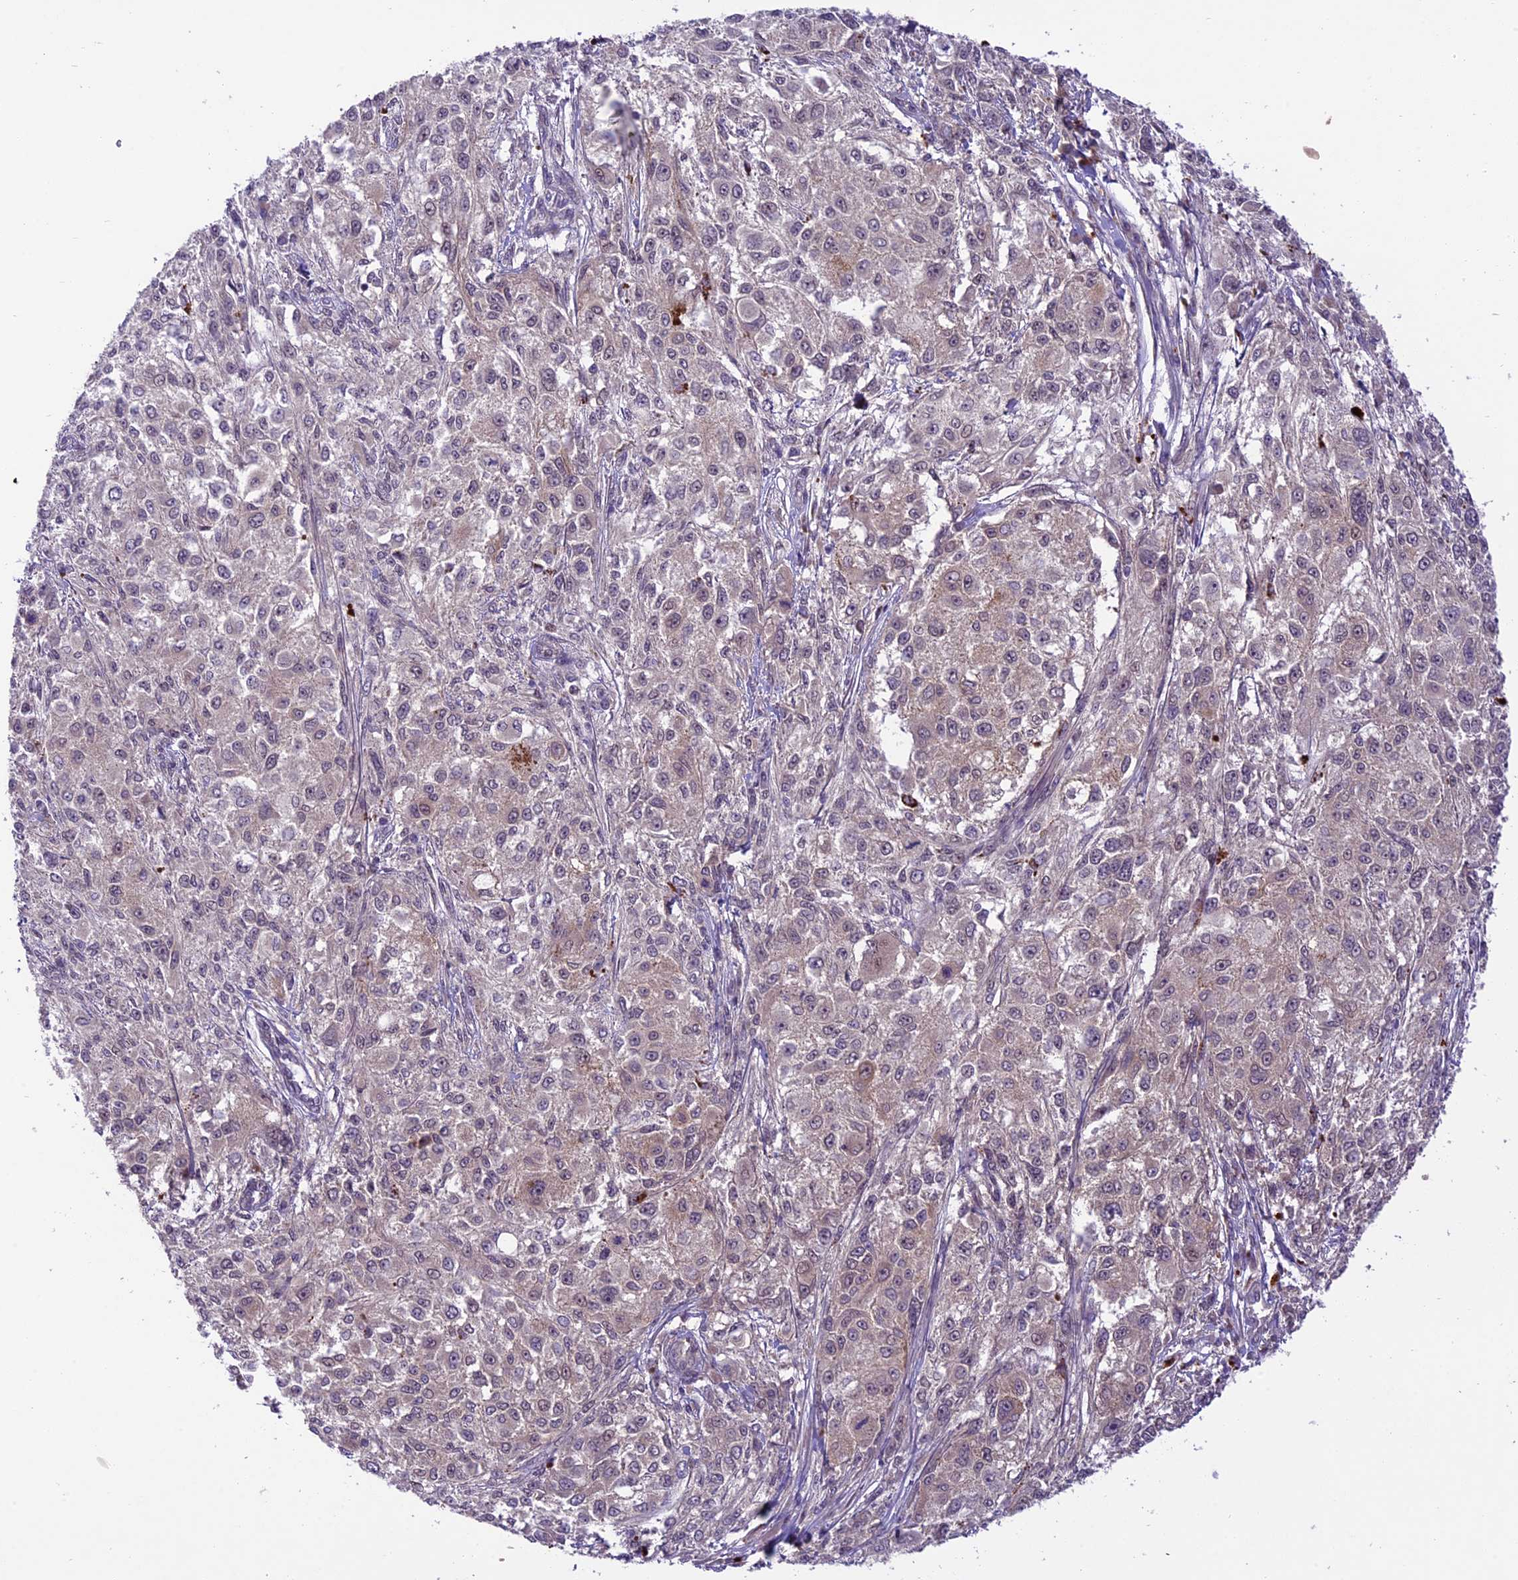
{"staining": {"intensity": "weak", "quantity": "<25%", "location": "cytoplasmic/membranous"}, "tissue": "melanoma", "cell_type": "Tumor cells", "image_type": "cancer", "snomed": [{"axis": "morphology", "description": "Necrosis, NOS"}, {"axis": "morphology", "description": "Malignant melanoma, NOS"}, {"axis": "topography", "description": "Skin"}], "caption": "Micrograph shows no significant protein staining in tumor cells of malignant melanoma. The staining was performed using DAB to visualize the protein expression in brown, while the nuclei were stained in blue with hematoxylin (Magnification: 20x).", "gene": "SPRED1", "patient": {"sex": "female", "age": 87}}